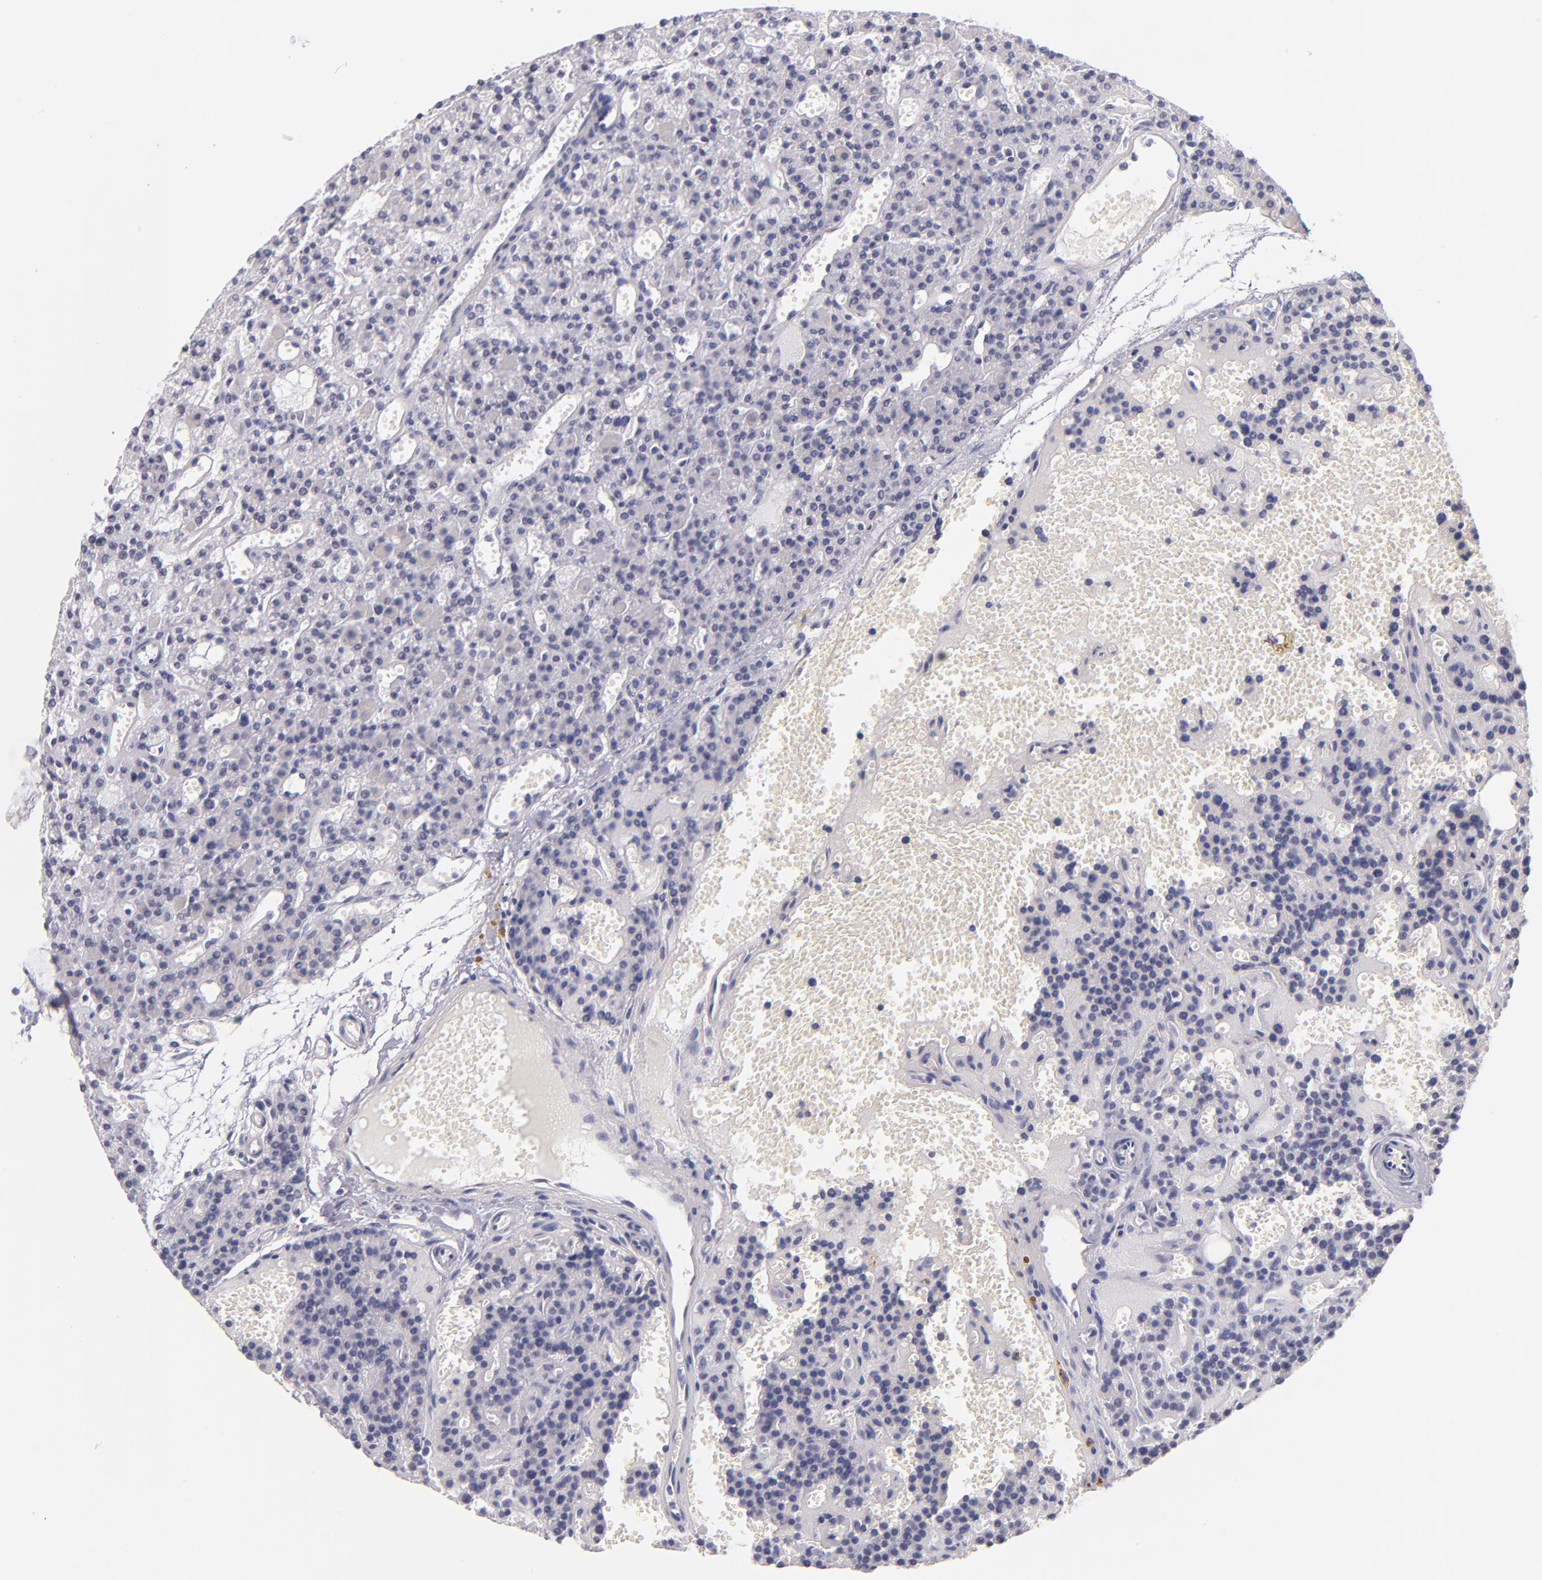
{"staining": {"intensity": "weak", "quantity": "<25%", "location": "nuclear"}, "tissue": "parathyroid gland", "cell_type": "Glandular cells", "image_type": "normal", "snomed": [{"axis": "morphology", "description": "Normal tissue, NOS"}, {"axis": "topography", "description": "Parathyroid gland"}], "caption": "This is an immunohistochemistry photomicrograph of normal parathyroid gland. There is no positivity in glandular cells.", "gene": "SNRPB", "patient": {"sex": "male", "age": 25}}